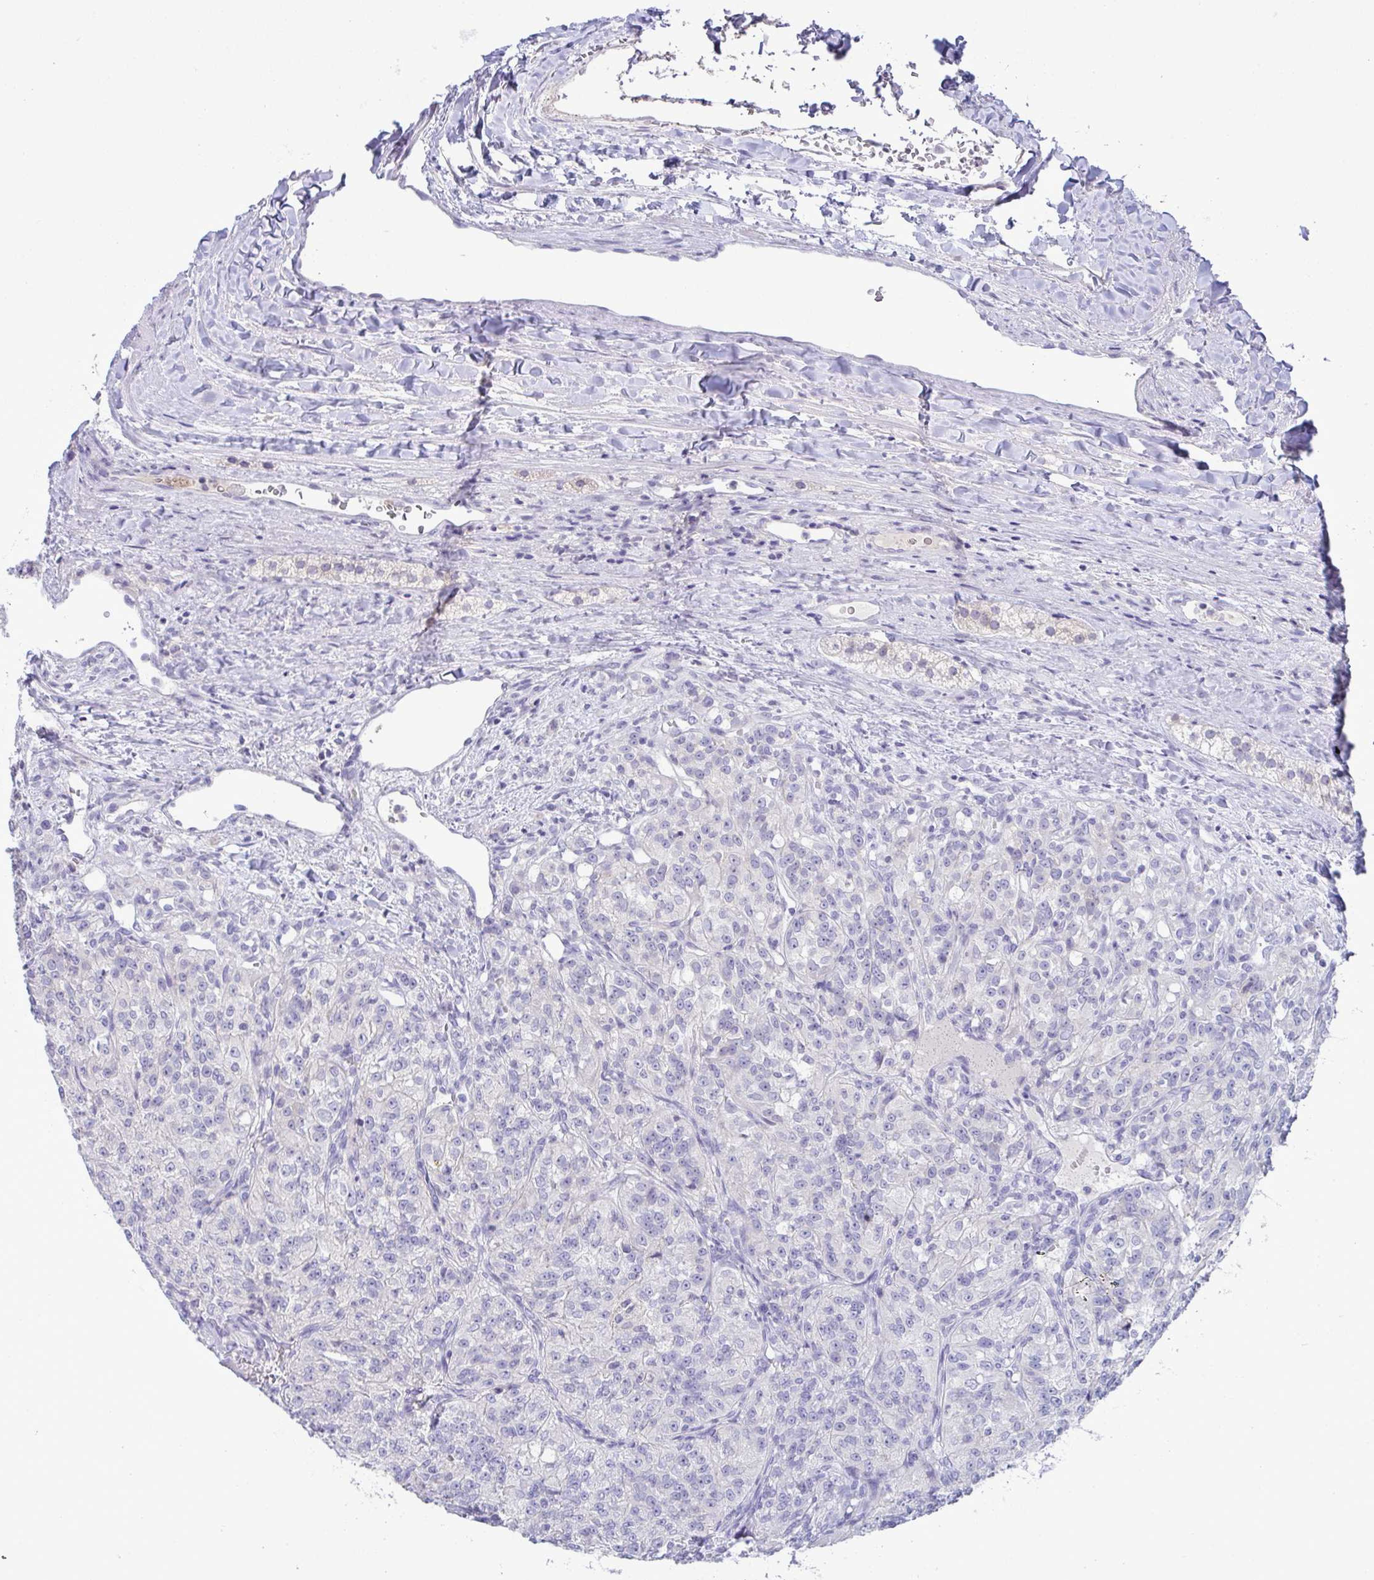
{"staining": {"intensity": "negative", "quantity": "none", "location": "none"}, "tissue": "renal cancer", "cell_type": "Tumor cells", "image_type": "cancer", "snomed": [{"axis": "morphology", "description": "Adenocarcinoma, NOS"}, {"axis": "topography", "description": "Kidney"}], "caption": "DAB (3,3'-diaminobenzidine) immunohistochemical staining of renal cancer (adenocarcinoma) exhibits no significant expression in tumor cells.", "gene": "RGPD5", "patient": {"sex": "female", "age": 63}}